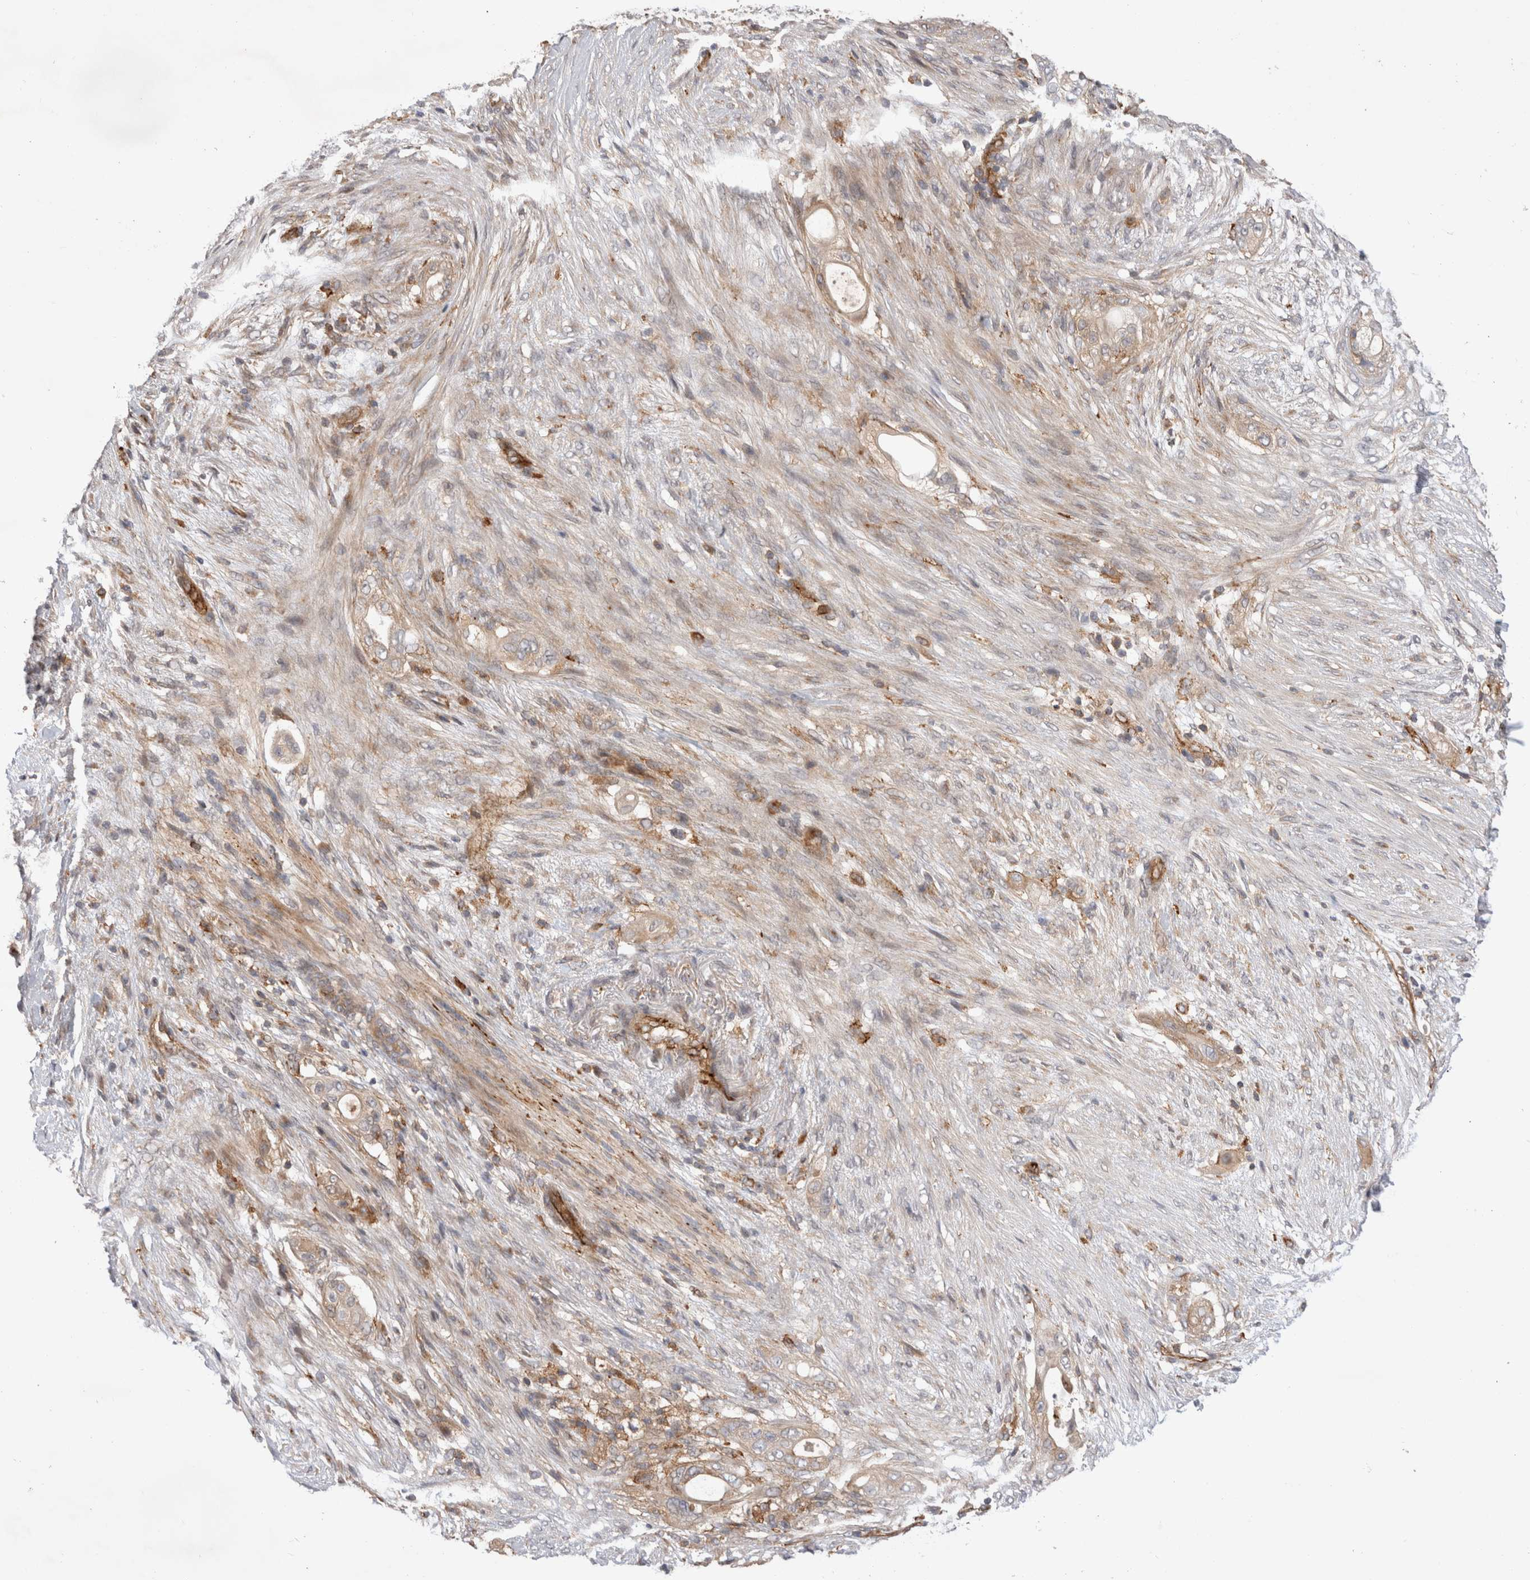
{"staining": {"intensity": "weak", "quantity": "25%-75%", "location": "cytoplasmic/membranous"}, "tissue": "pancreatic cancer", "cell_type": "Tumor cells", "image_type": "cancer", "snomed": [{"axis": "morphology", "description": "Adenocarcinoma, NOS"}, {"axis": "topography", "description": "Pancreas"}], "caption": "A high-resolution micrograph shows immunohistochemistry staining of pancreatic cancer, which shows weak cytoplasmic/membranous positivity in about 25%-75% of tumor cells.", "gene": "BNIP2", "patient": {"sex": "male", "age": 53}}